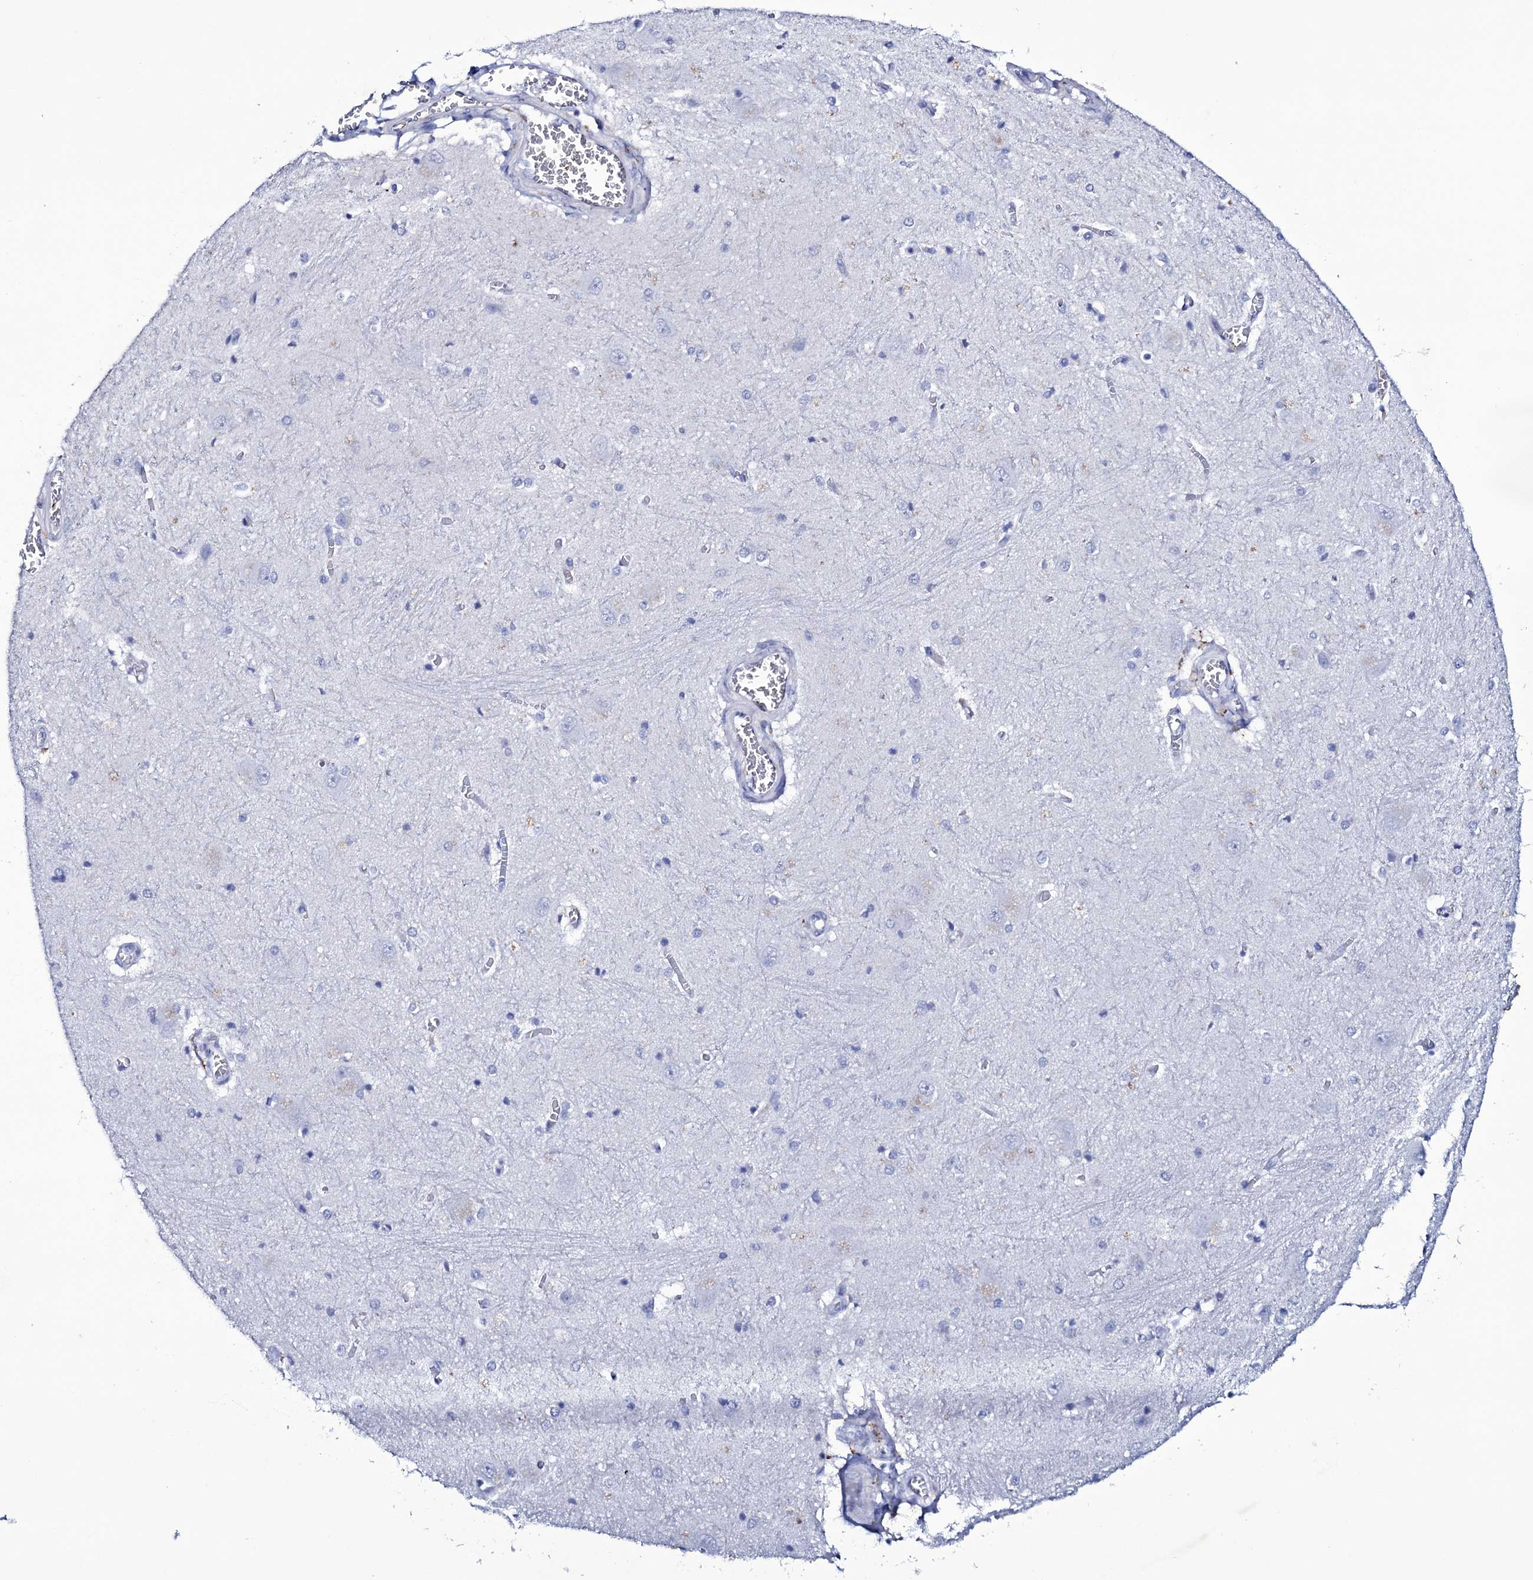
{"staining": {"intensity": "negative", "quantity": "none", "location": "none"}, "tissue": "caudate", "cell_type": "Glial cells", "image_type": "normal", "snomed": [{"axis": "morphology", "description": "Normal tissue, NOS"}, {"axis": "topography", "description": "Lateral ventricle wall"}], "caption": "Glial cells are negative for protein expression in unremarkable human caudate. Nuclei are stained in blue.", "gene": "ITPRID2", "patient": {"sex": "male", "age": 37}}